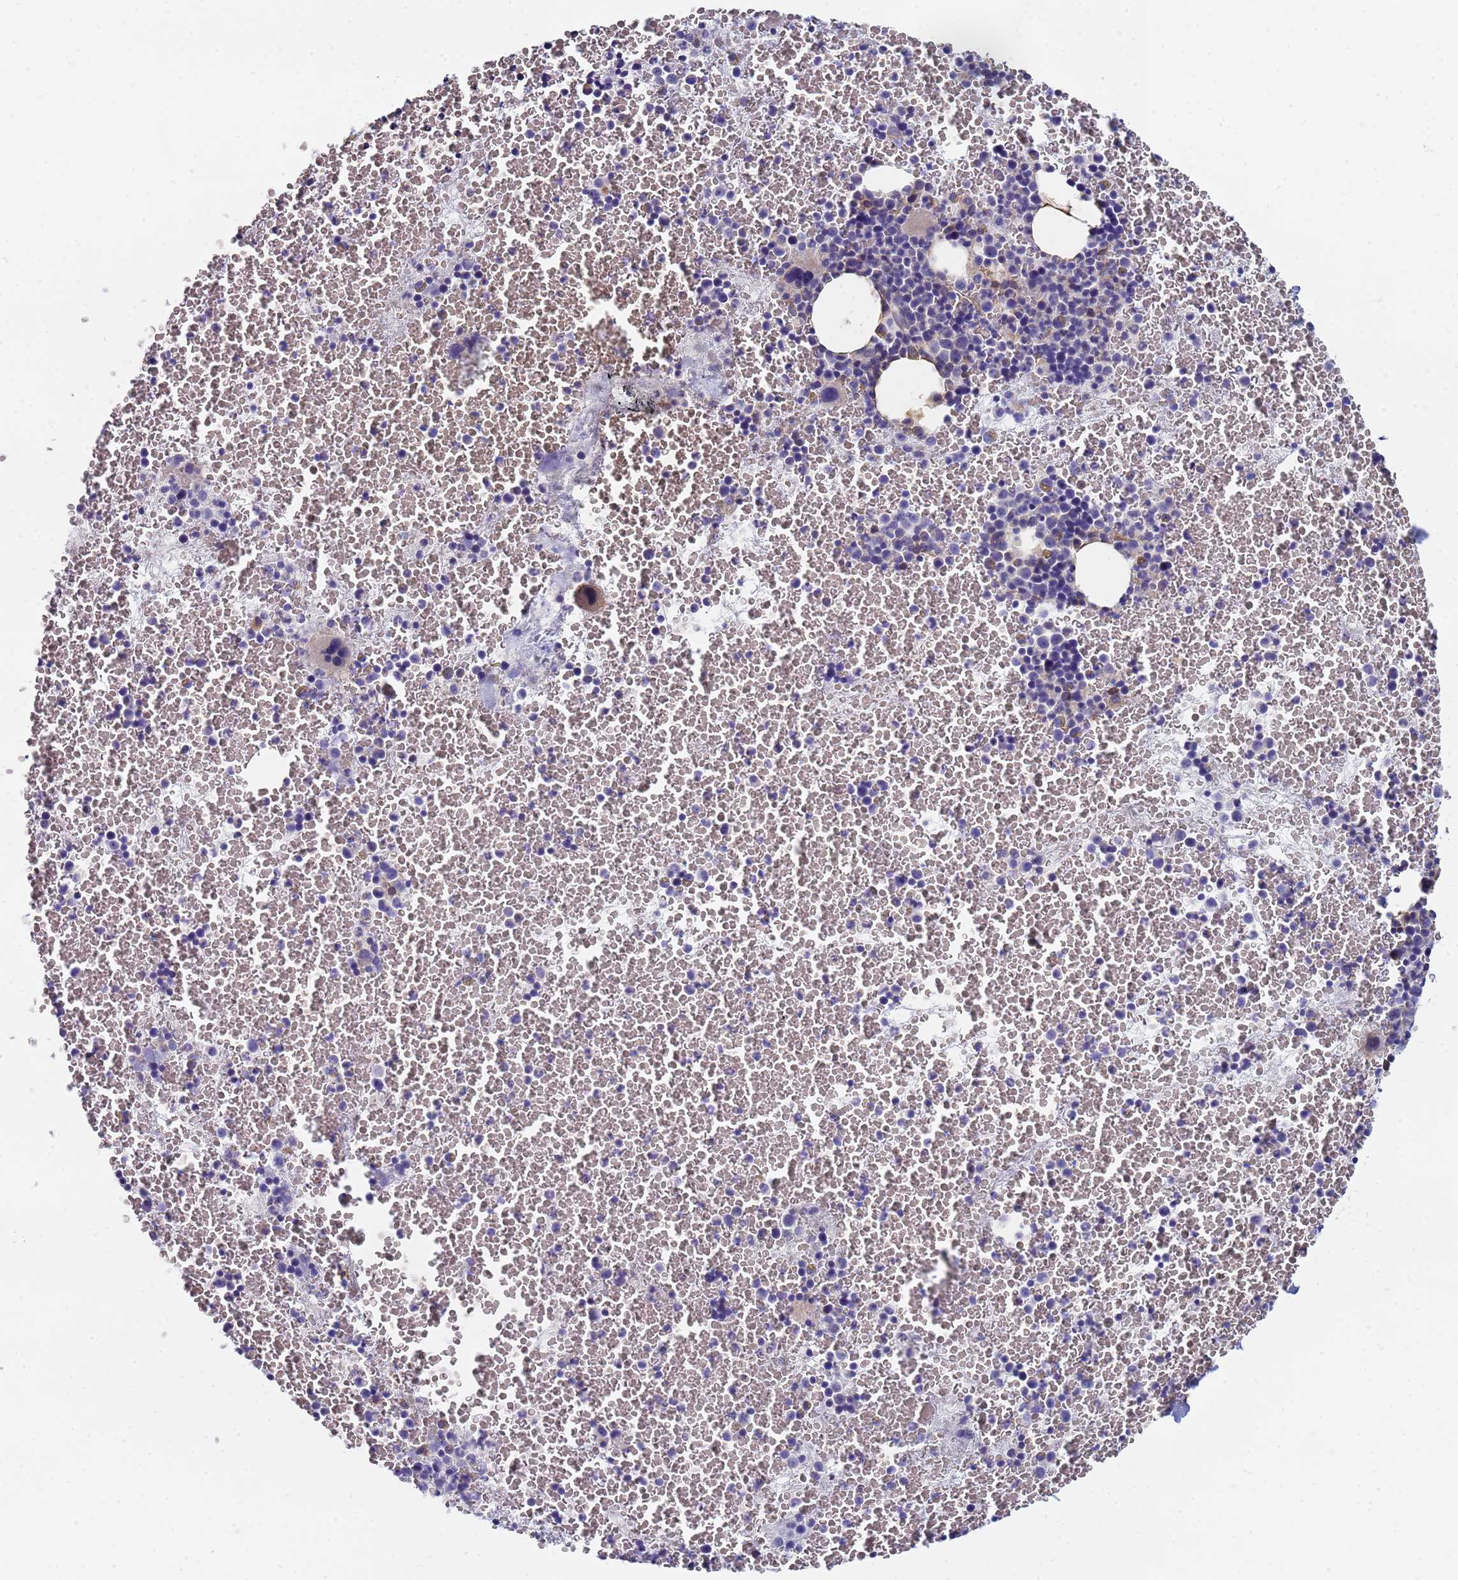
{"staining": {"intensity": "moderate", "quantity": "<25%", "location": "cytoplasmic/membranous"}, "tissue": "bone marrow", "cell_type": "Hematopoietic cells", "image_type": "normal", "snomed": [{"axis": "morphology", "description": "Normal tissue, NOS"}, {"axis": "topography", "description": "Bone marrow"}], "caption": "Approximately <25% of hematopoietic cells in normal bone marrow show moderate cytoplasmic/membranous protein expression as visualized by brown immunohistochemical staining.", "gene": "GDAP2", "patient": {"sex": "male", "age": 11}}